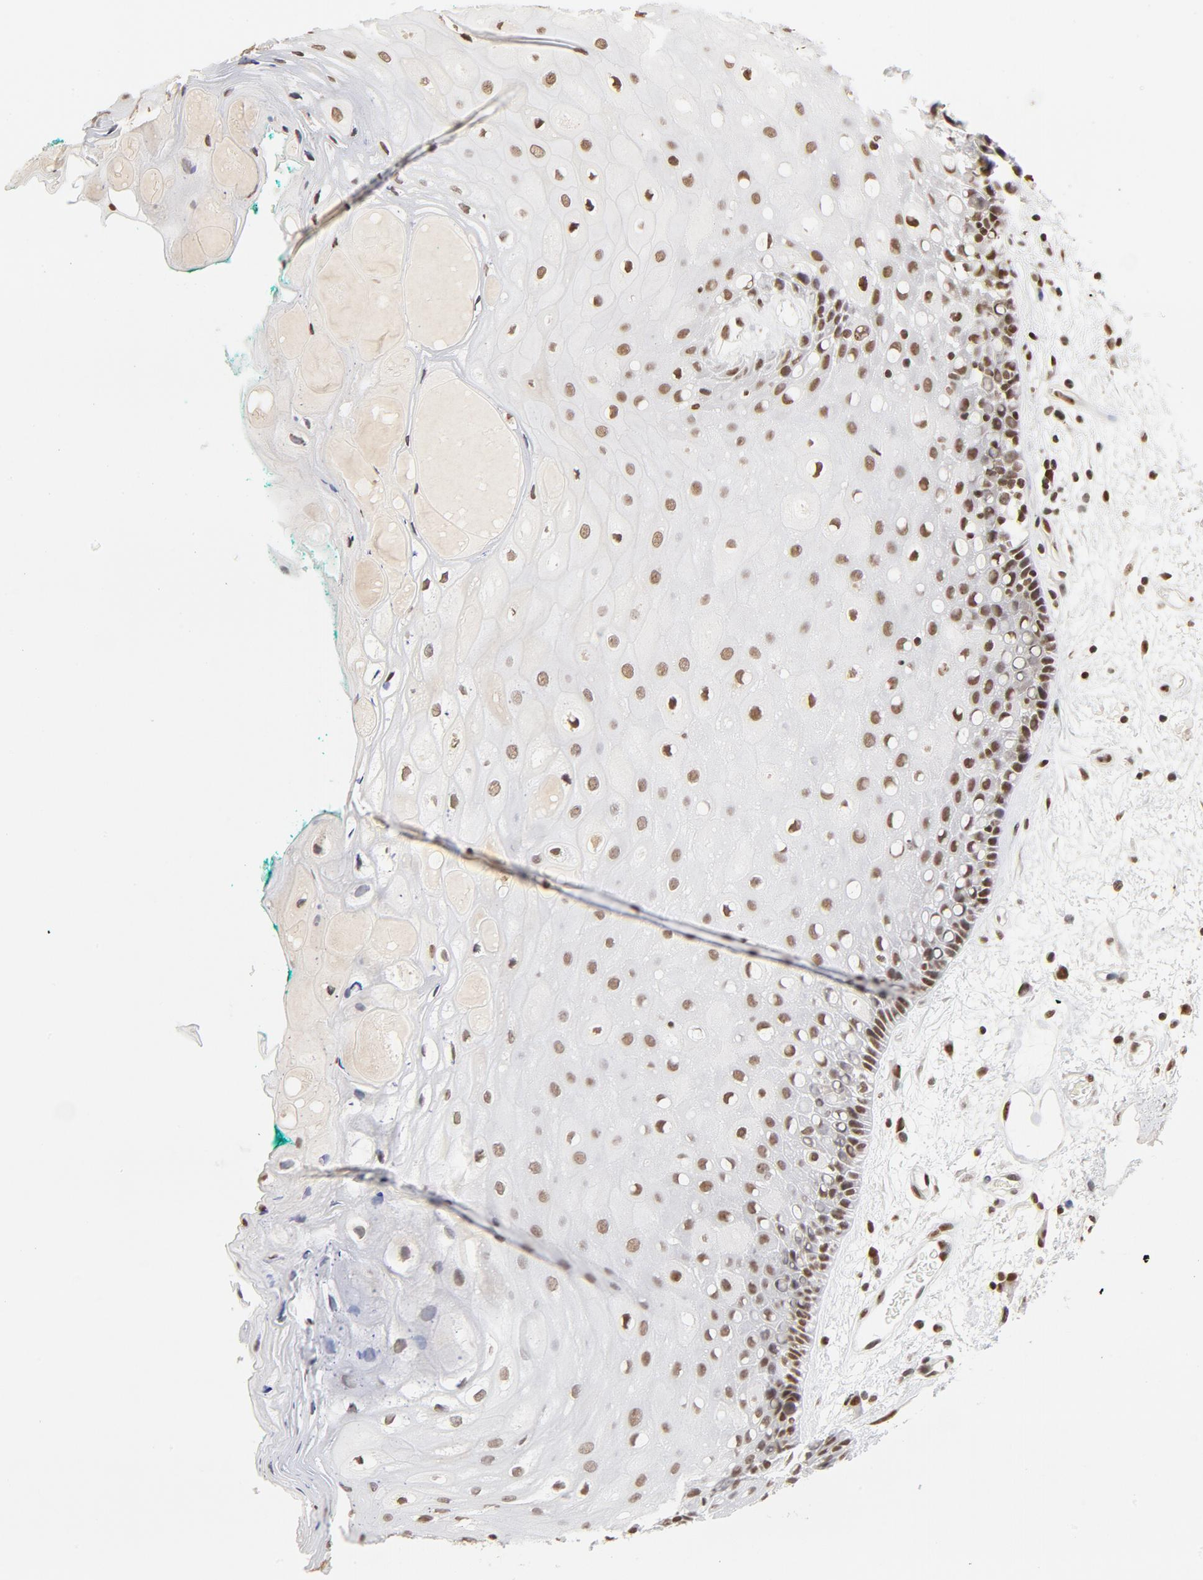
{"staining": {"intensity": "moderate", "quantity": "25%-75%", "location": "nuclear"}, "tissue": "oral mucosa", "cell_type": "Squamous epithelial cells", "image_type": "normal", "snomed": [{"axis": "morphology", "description": "Normal tissue, NOS"}, {"axis": "morphology", "description": "Squamous cell carcinoma, NOS"}, {"axis": "topography", "description": "Skeletal muscle"}, {"axis": "topography", "description": "Oral tissue"}, {"axis": "topography", "description": "Head-Neck"}], "caption": "Benign oral mucosa was stained to show a protein in brown. There is medium levels of moderate nuclear staining in about 25%-75% of squamous epithelial cells. (IHC, brightfield microscopy, high magnification).", "gene": "TP53BP1", "patient": {"sex": "female", "age": 84}}